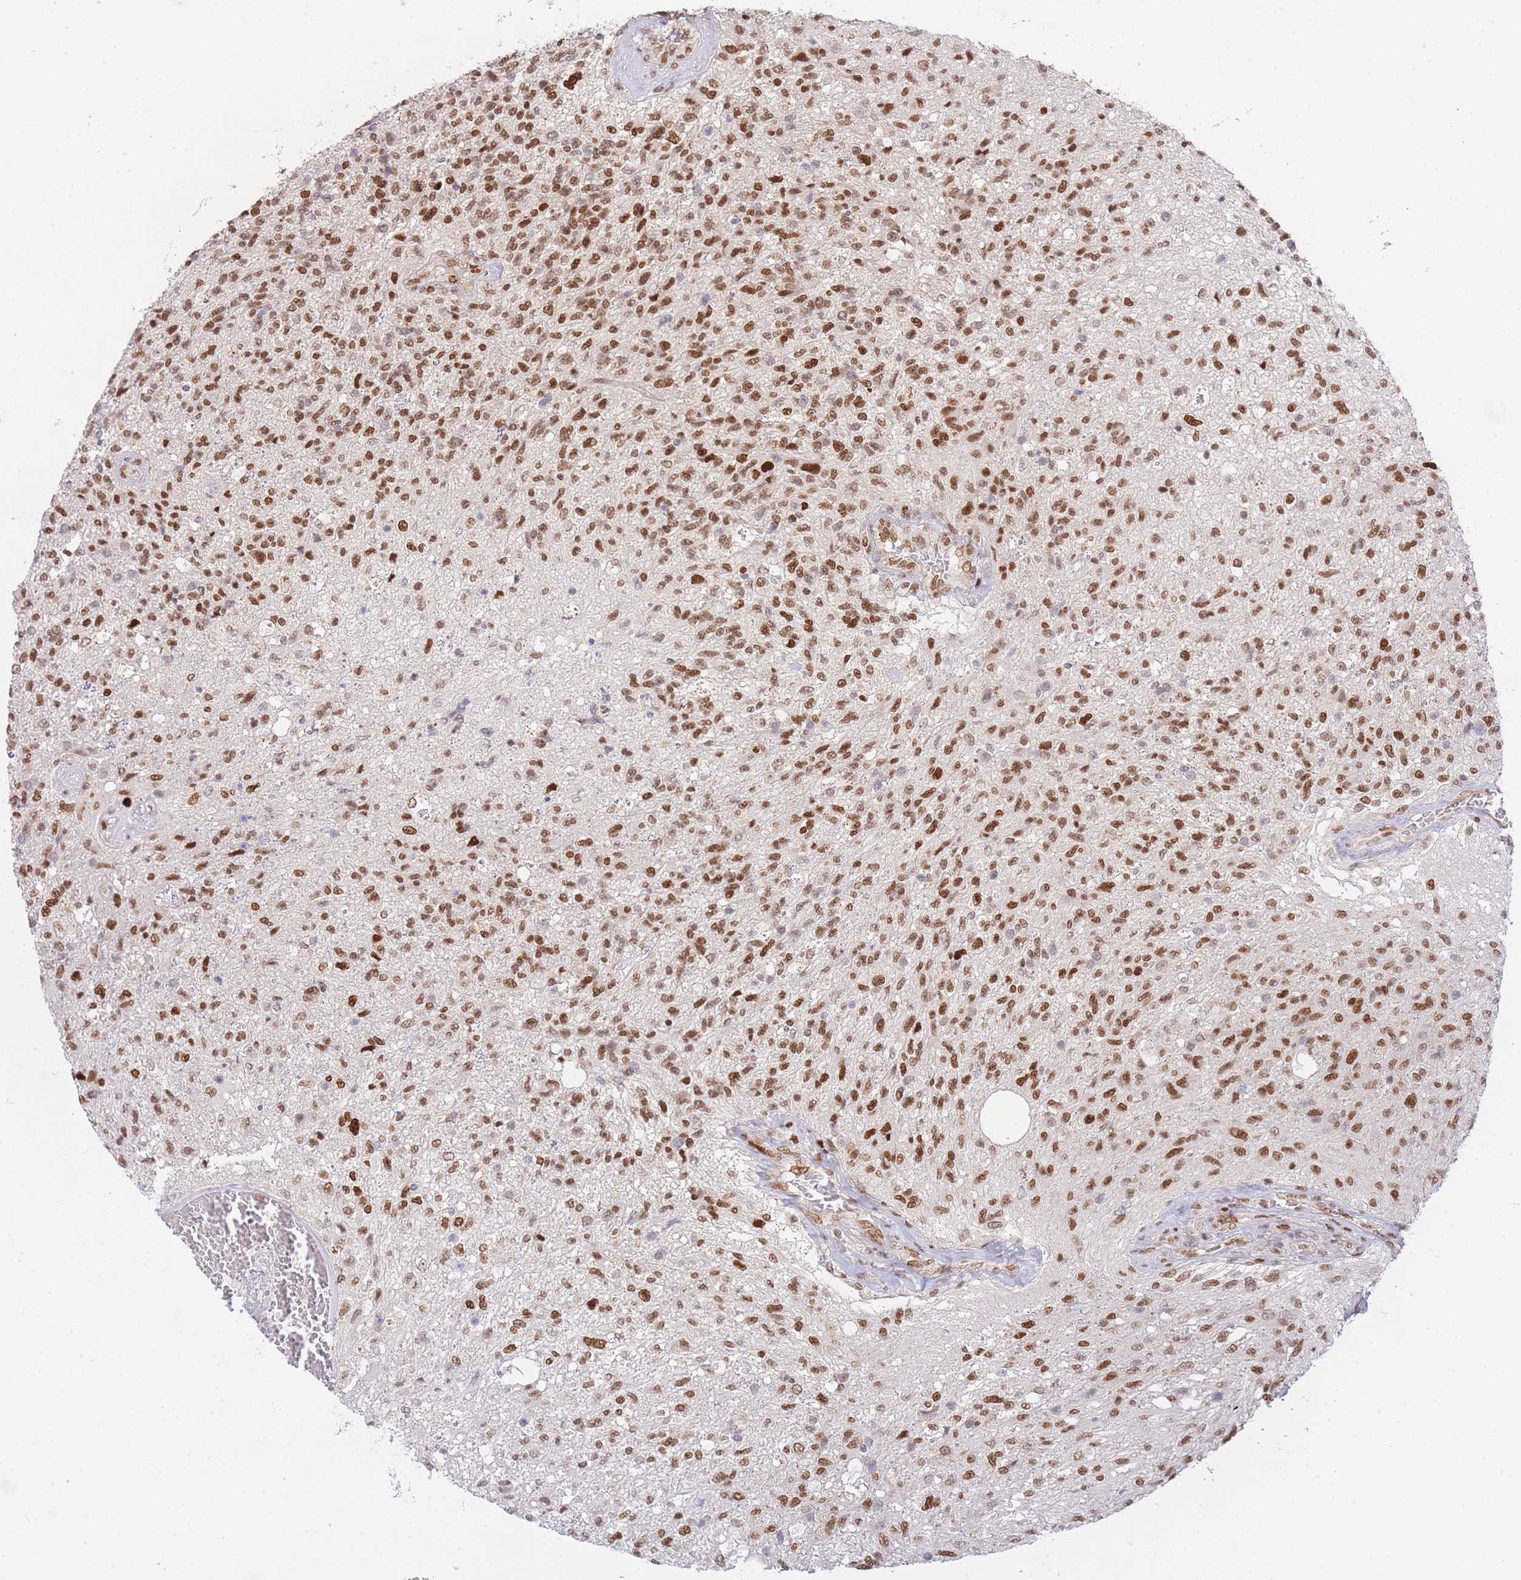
{"staining": {"intensity": "moderate", "quantity": ">75%", "location": "nuclear"}, "tissue": "glioma", "cell_type": "Tumor cells", "image_type": "cancer", "snomed": [{"axis": "morphology", "description": "Glioma, malignant, High grade"}, {"axis": "topography", "description": "Brain"}], "caption": "High-grade glioma (malignant) stained with DAB (3,3'-diaminobenzidine) immunohistochemistry (IHC) exhibits medium levels of moderate nuclear expression in approximately >75% of tumor cells. The staining is performed using DAB brown chromogen to label protein expression. The nuclei are counter-stained blue using hematoxylin.", "gene": "CARD8", "patient": {"sex": "male", "age": 56}}